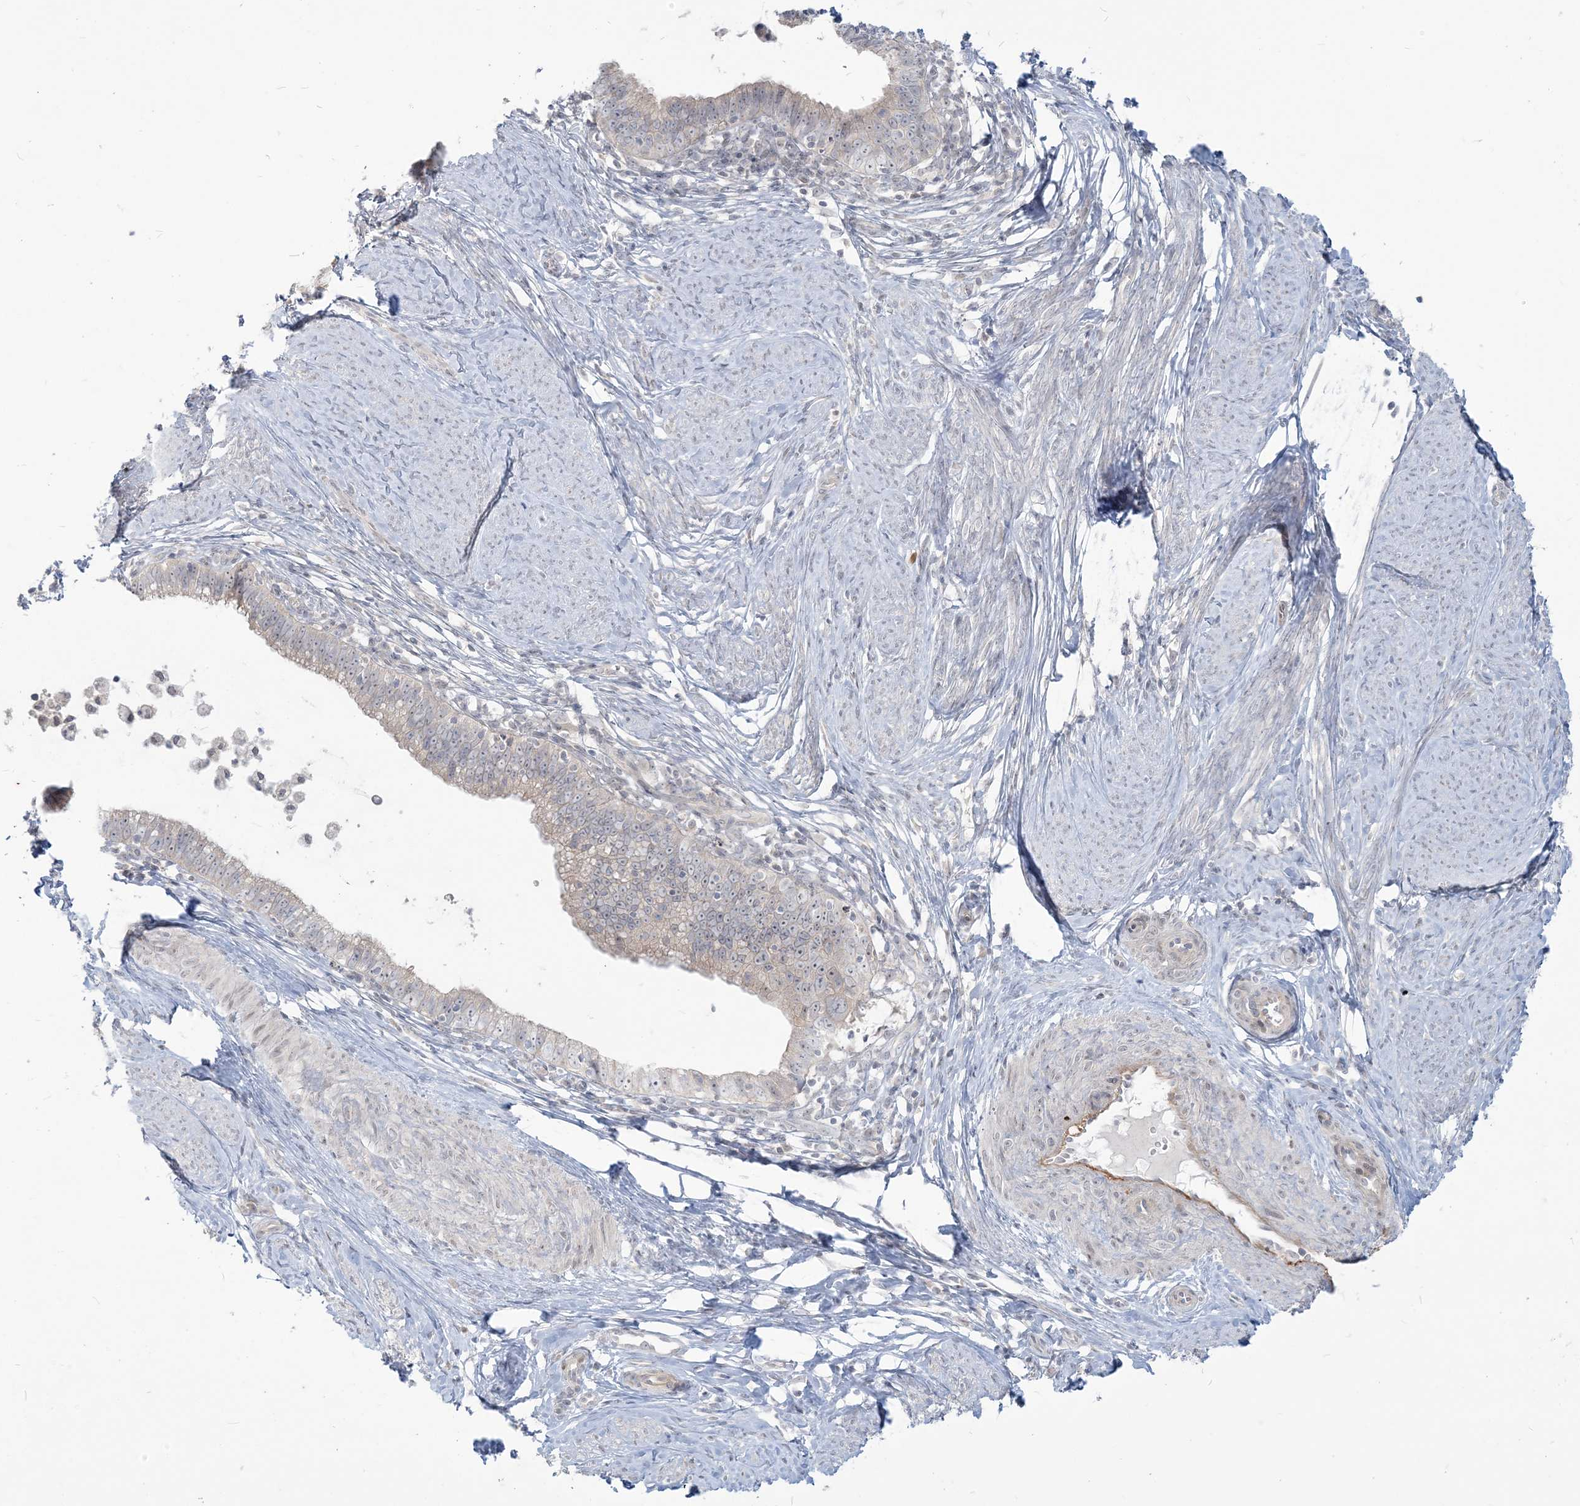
{"staining": {"intensity": "negative", "quantity": "none", "location": "none"}, "tissue": "cervical cancer", "cell_type": "Tumor cells", "image_type": "cancer", "snomed": [{"axis": "morphology", "description": "Adenocarcinoma, NOS"}, {"axis": "topography", "description": "Cervix"}], "caption": "Immunohistochemistry (IHC) image of neoplastic tissue: human cervical adenocarcinoma stained with DAB (3,3'-diaminobenzidine) demonstrates no significant protein positivity in tumor cells.", "gene": "SDAD1", "patient": {"sex": "female", "age": 36}}